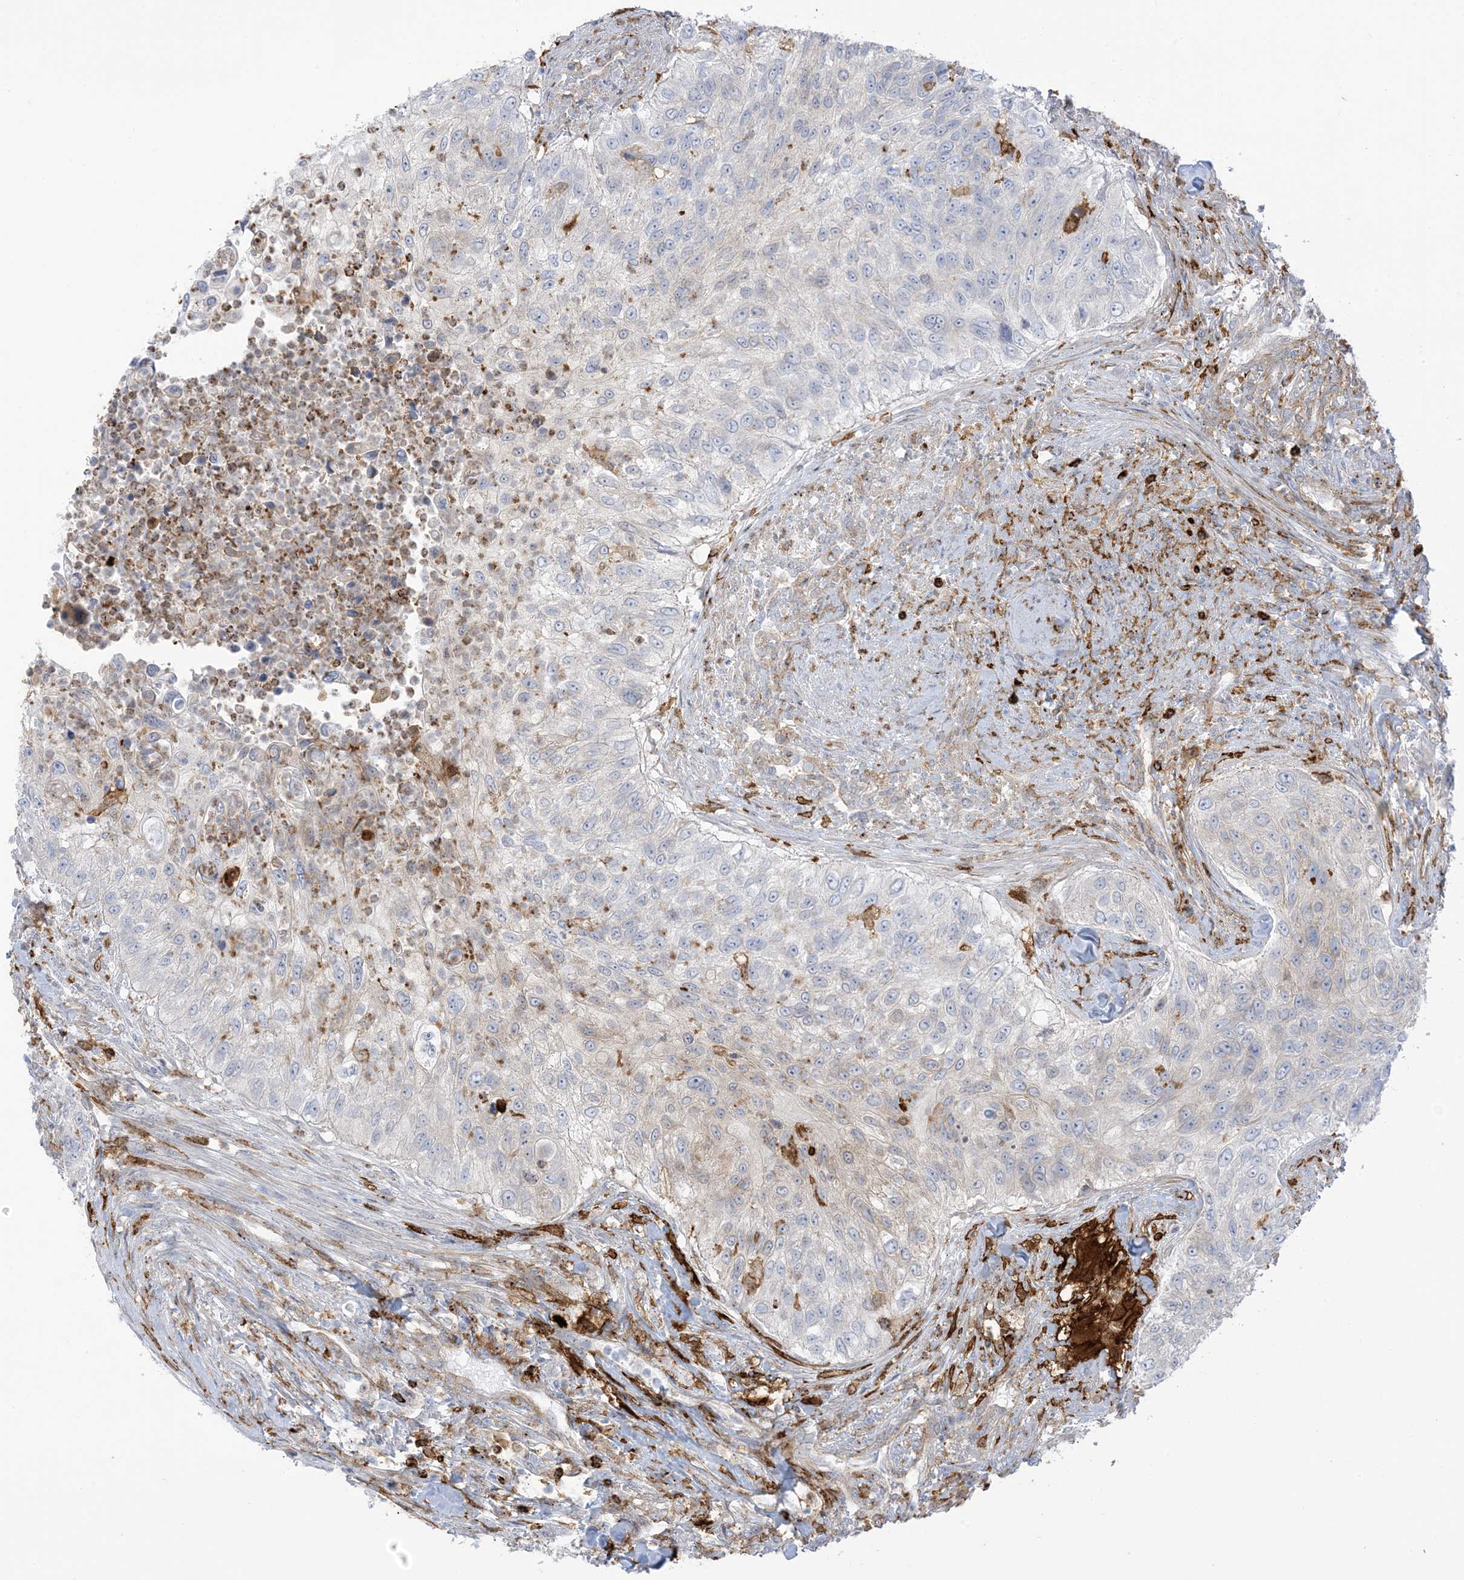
{"staining": {"intensity": "negative", "quantity": "none", "location": "none"}, "tissue": "urothelial cancer", "cell_type": "Tumor cells", "image_type": "cancer", "snomed": [{"axis": "morphology", "description": "Urothelial carcinoma, High grade"}, {"axis": "topography", "description": "Urinary bladder"}], "caption": "The image shows no staining of tumor cells in urothelial cancer.", "gene": "ICMT", "patient": {"sex": "female", "age": 60}}